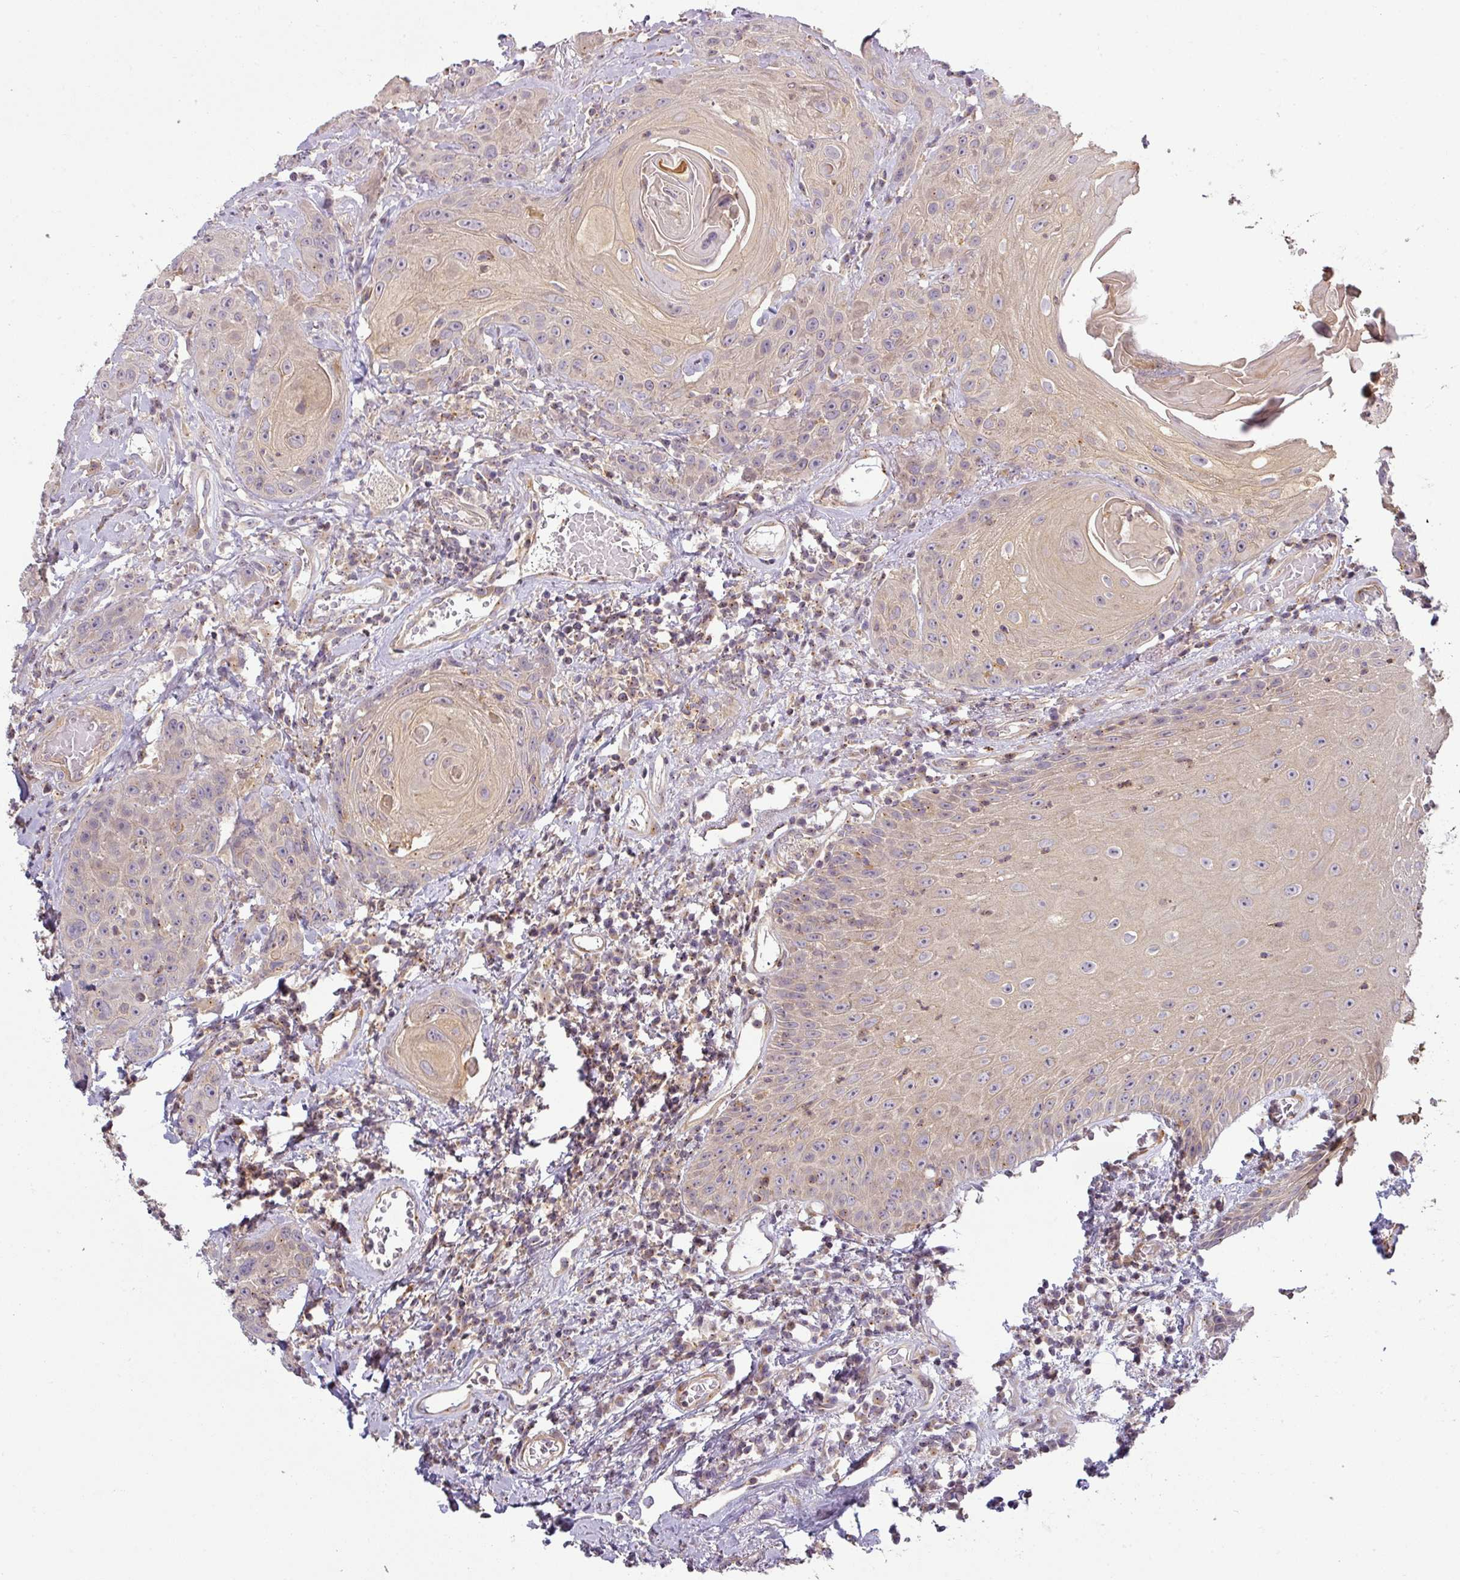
{"staining": {"intensity": "weak", "quantity": ">75%", "location": "cytoplasmic/membranous"}, "tissue": "head and neck cancer", "cell_type": "Tumor cells", "image_type": "cancer", "snomed": [{"axis": "morphology", "description": "Squamous cell carcinoma, NOS"}, {"axis": "topography", "description": "Head-Neck"}], "caption": "Immunohistochemical staining of human head and neck squamous cell carcinoma demonstrates low levels of weak cytoplasmic/membranous expression in about >75% of tumor cells.", "gene": "NIN", "patient": {"sex": "female", "age": 59}}